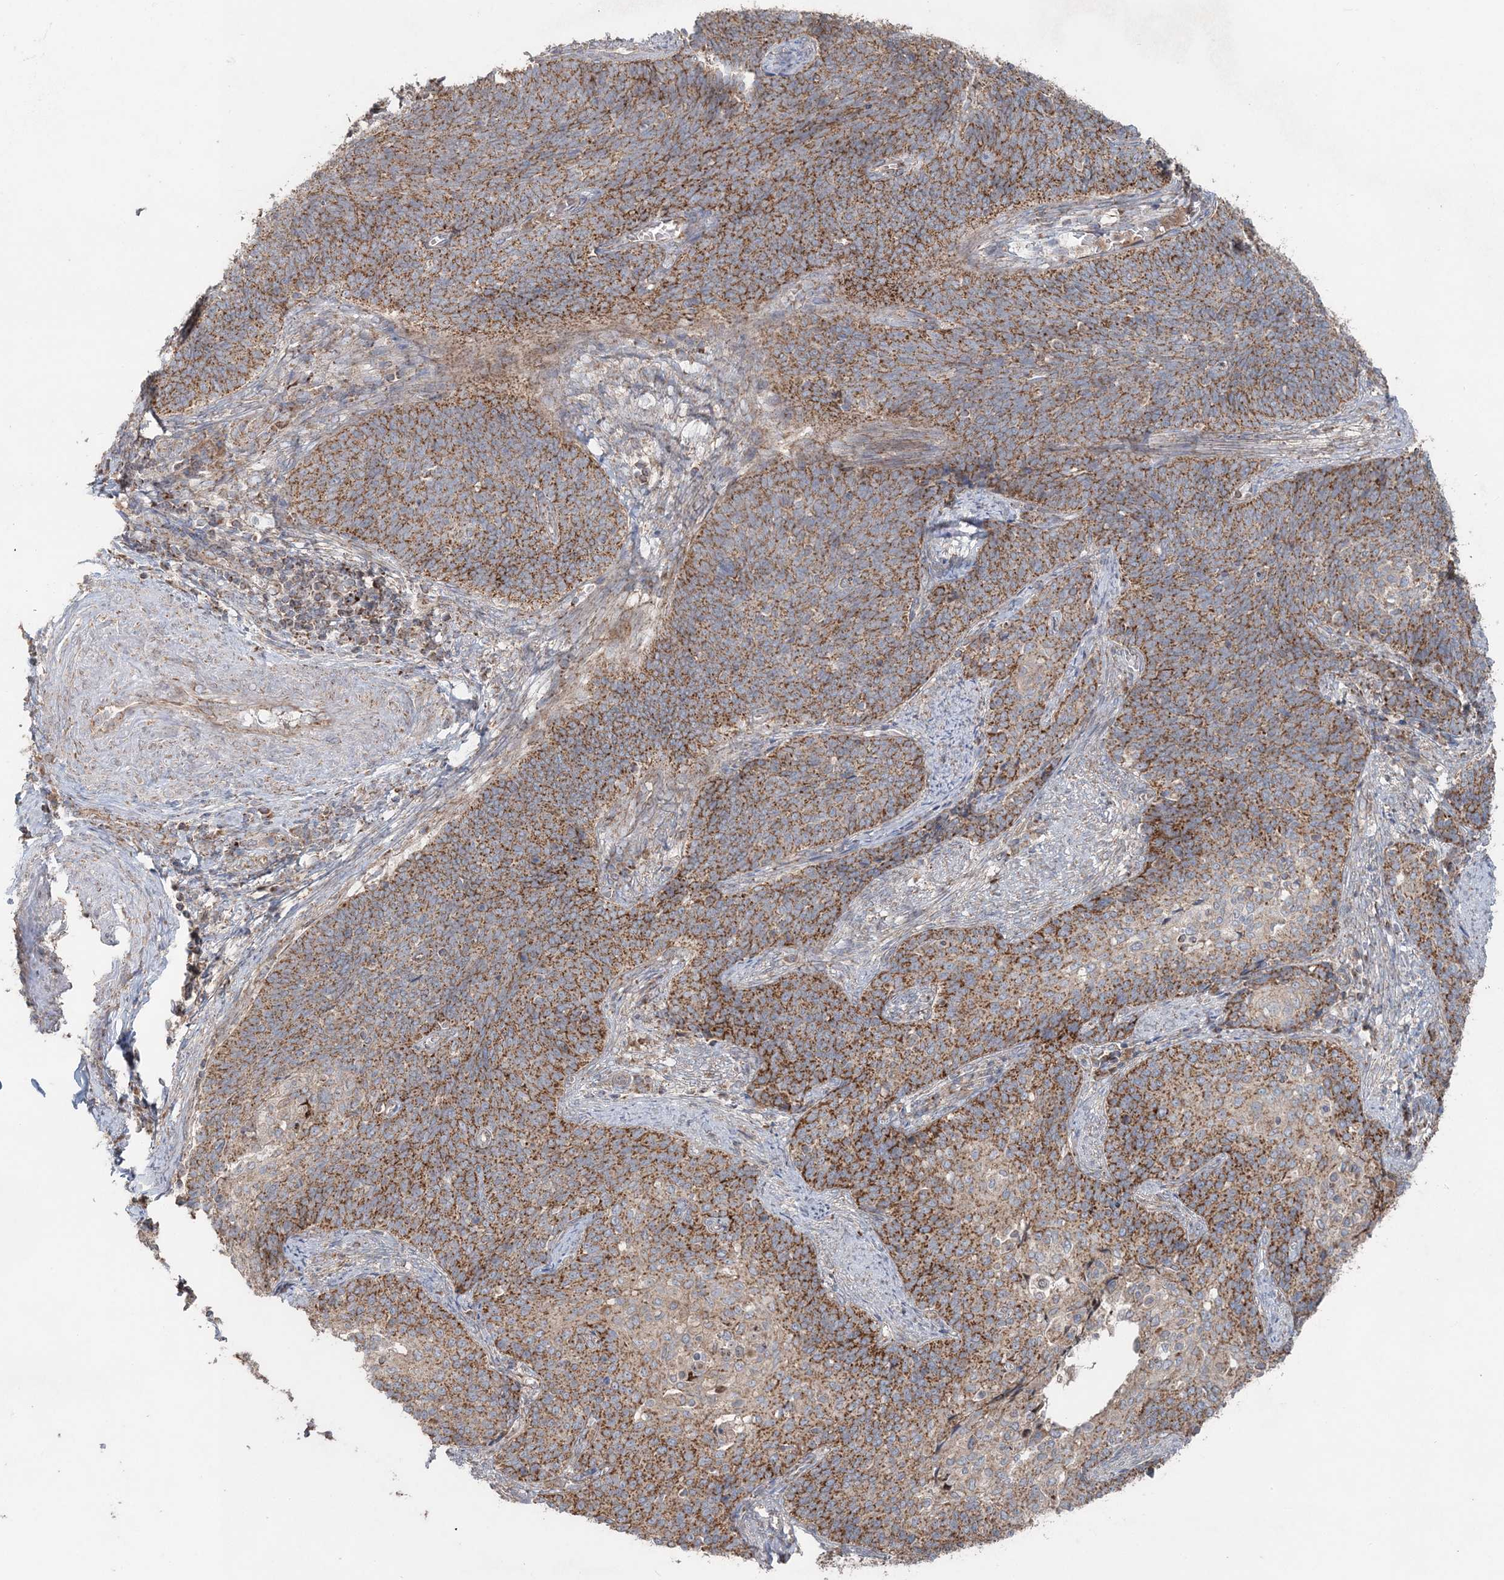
{"staining": {"intensity": "moderate", "quantity": ">75%", "location": "cytoplasmic/membranous"}, "tissue": "cervical cancer", "cell_type": "Tumor cells", "image_type": "cancer", "snomed": [{"axis": "morphology", "description": "Squamous cell carcinoma, NOS"}, {"axis": "topography", "description": "Cervix"}], "caption": "Cervical cancer (squamous cell carcinoma) stained for a protein (brown) exhibits moderate cytoplasmic/membranous positive staining in approximately >75% of tumor cells.", "gene": "LRPPRC", "patient": {"sex": "female", "age": 39}}